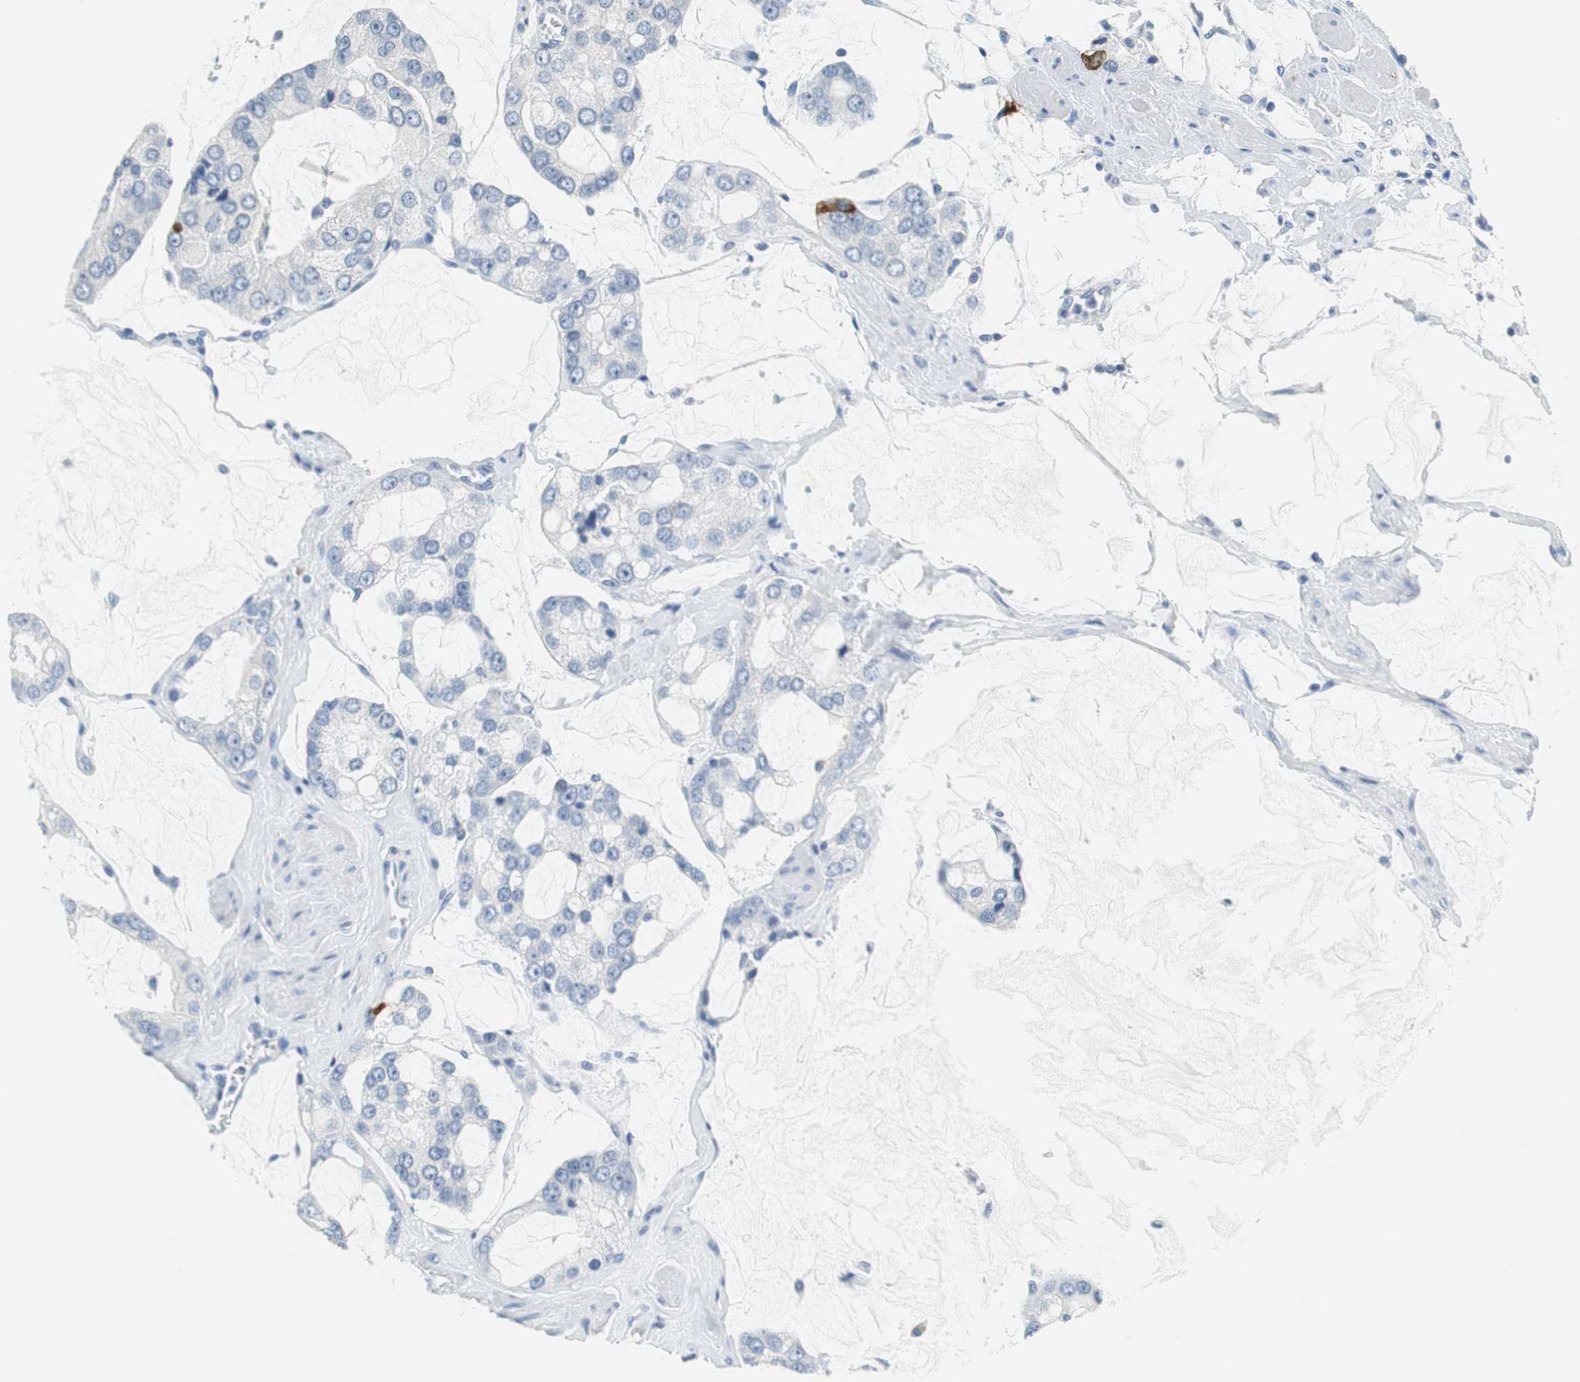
{"staining": {"intensity": "negative", "quantity": "none", "location": "none"}, "tissue": "prostate cancer", "cell_type": "Tumor cells", "image_type": "cancer", "snomed": [{"axis": "morphology", "description": "Adenocarcinoma, High grade"}, {"axis": "topography", "description": "Prostate"}], "caption": "Adenocarcinoma (high-grade) (prostate) was stained to show a protein in brown. There is no significant staining in tumor cells.", "gene": "GLCCI1", "patient": {"sex": "male", "age": 67}}